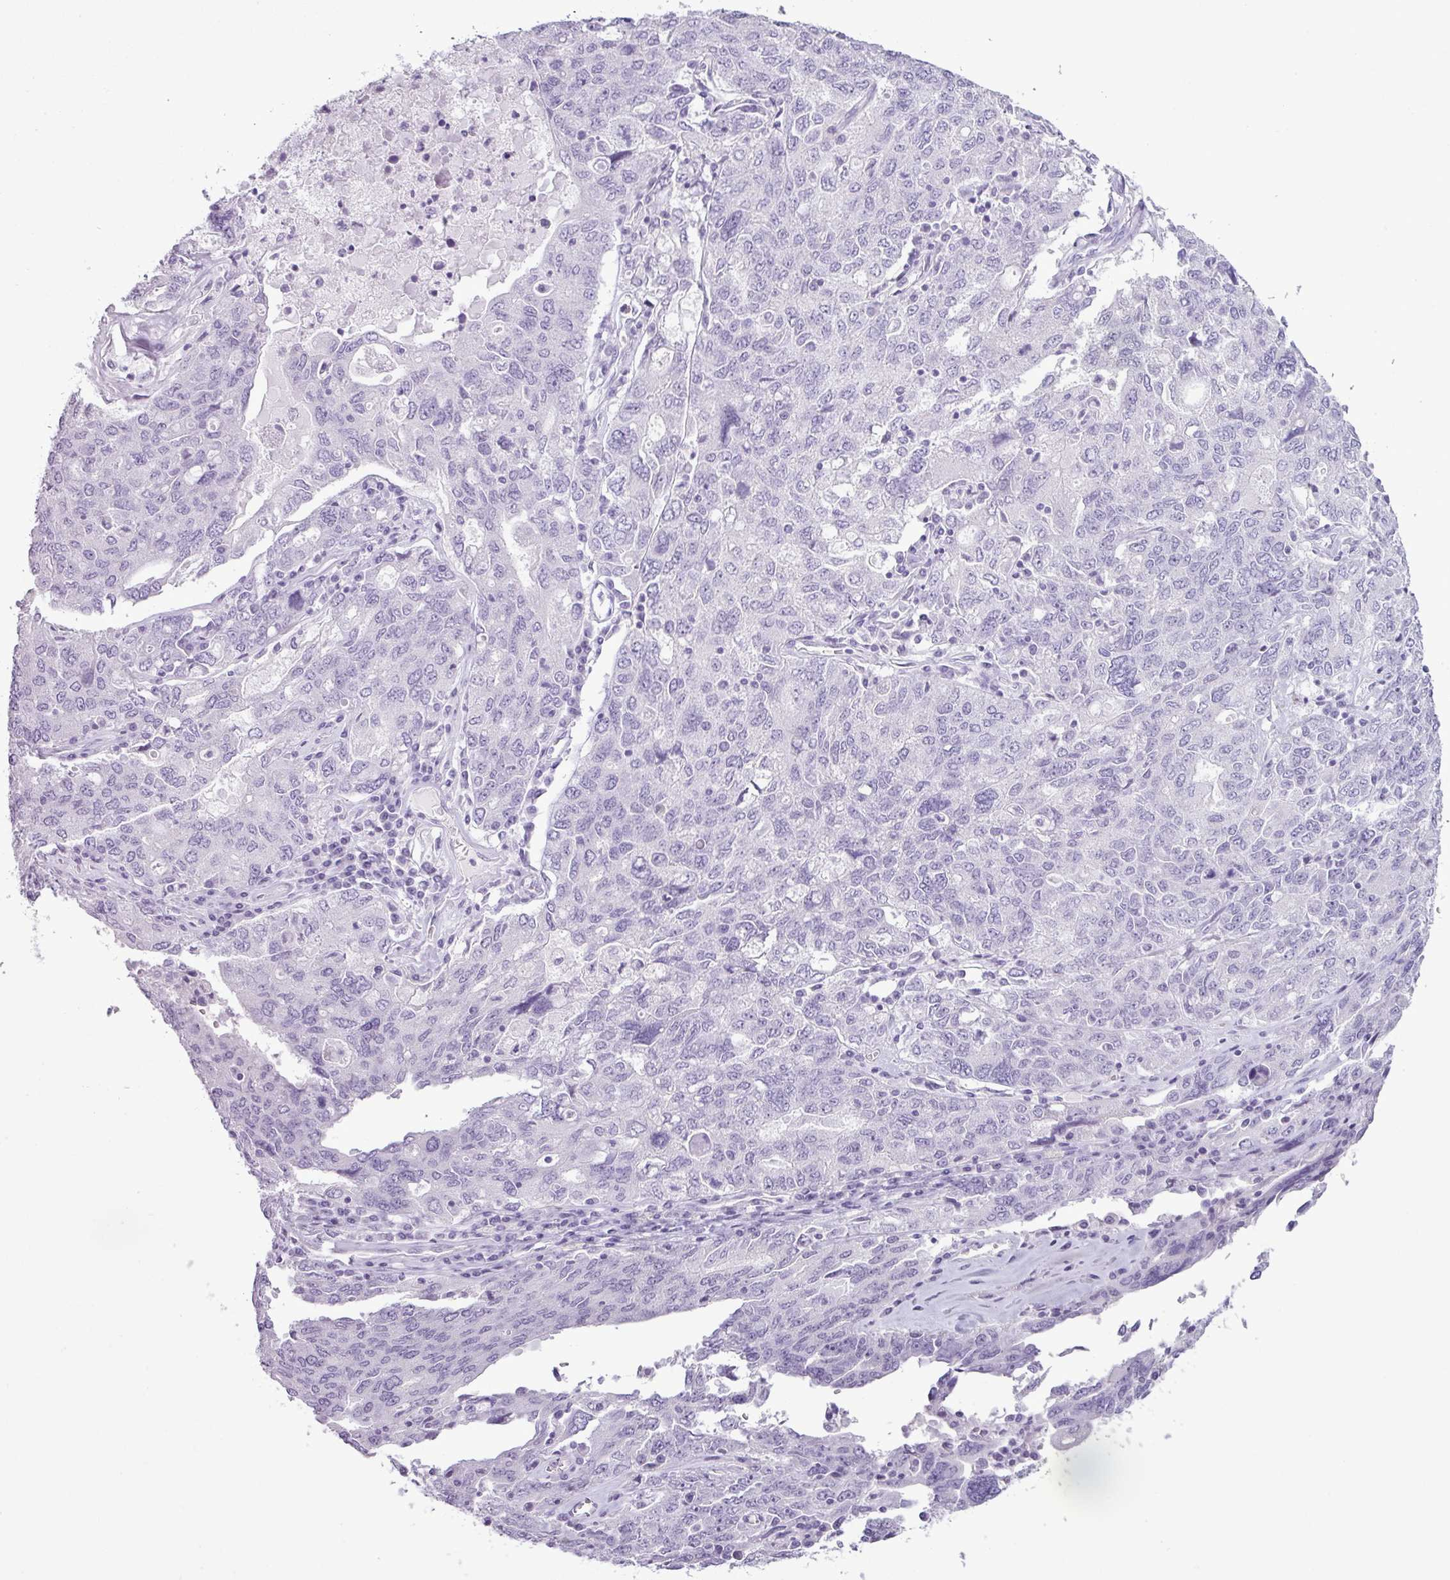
{"staining": {"intensity": "negative", "quantity": "none", "location": "none"}, "tissue": "ovarian cancer", "cell_type": "Tumor cells", "image_type": "cancer", "snomed": [{"axis": "morphology", "description": "Carcinoma, endometroid"}, {"axis": "topography", "description": "Ovary"}], "caption": "Endometroid carcinoma (ovarian) stained for a protein using IHC demonstrates no positivity tumor cells.", "gene": "AMY2A", "patient": {"sex": "female", "age": 62}}